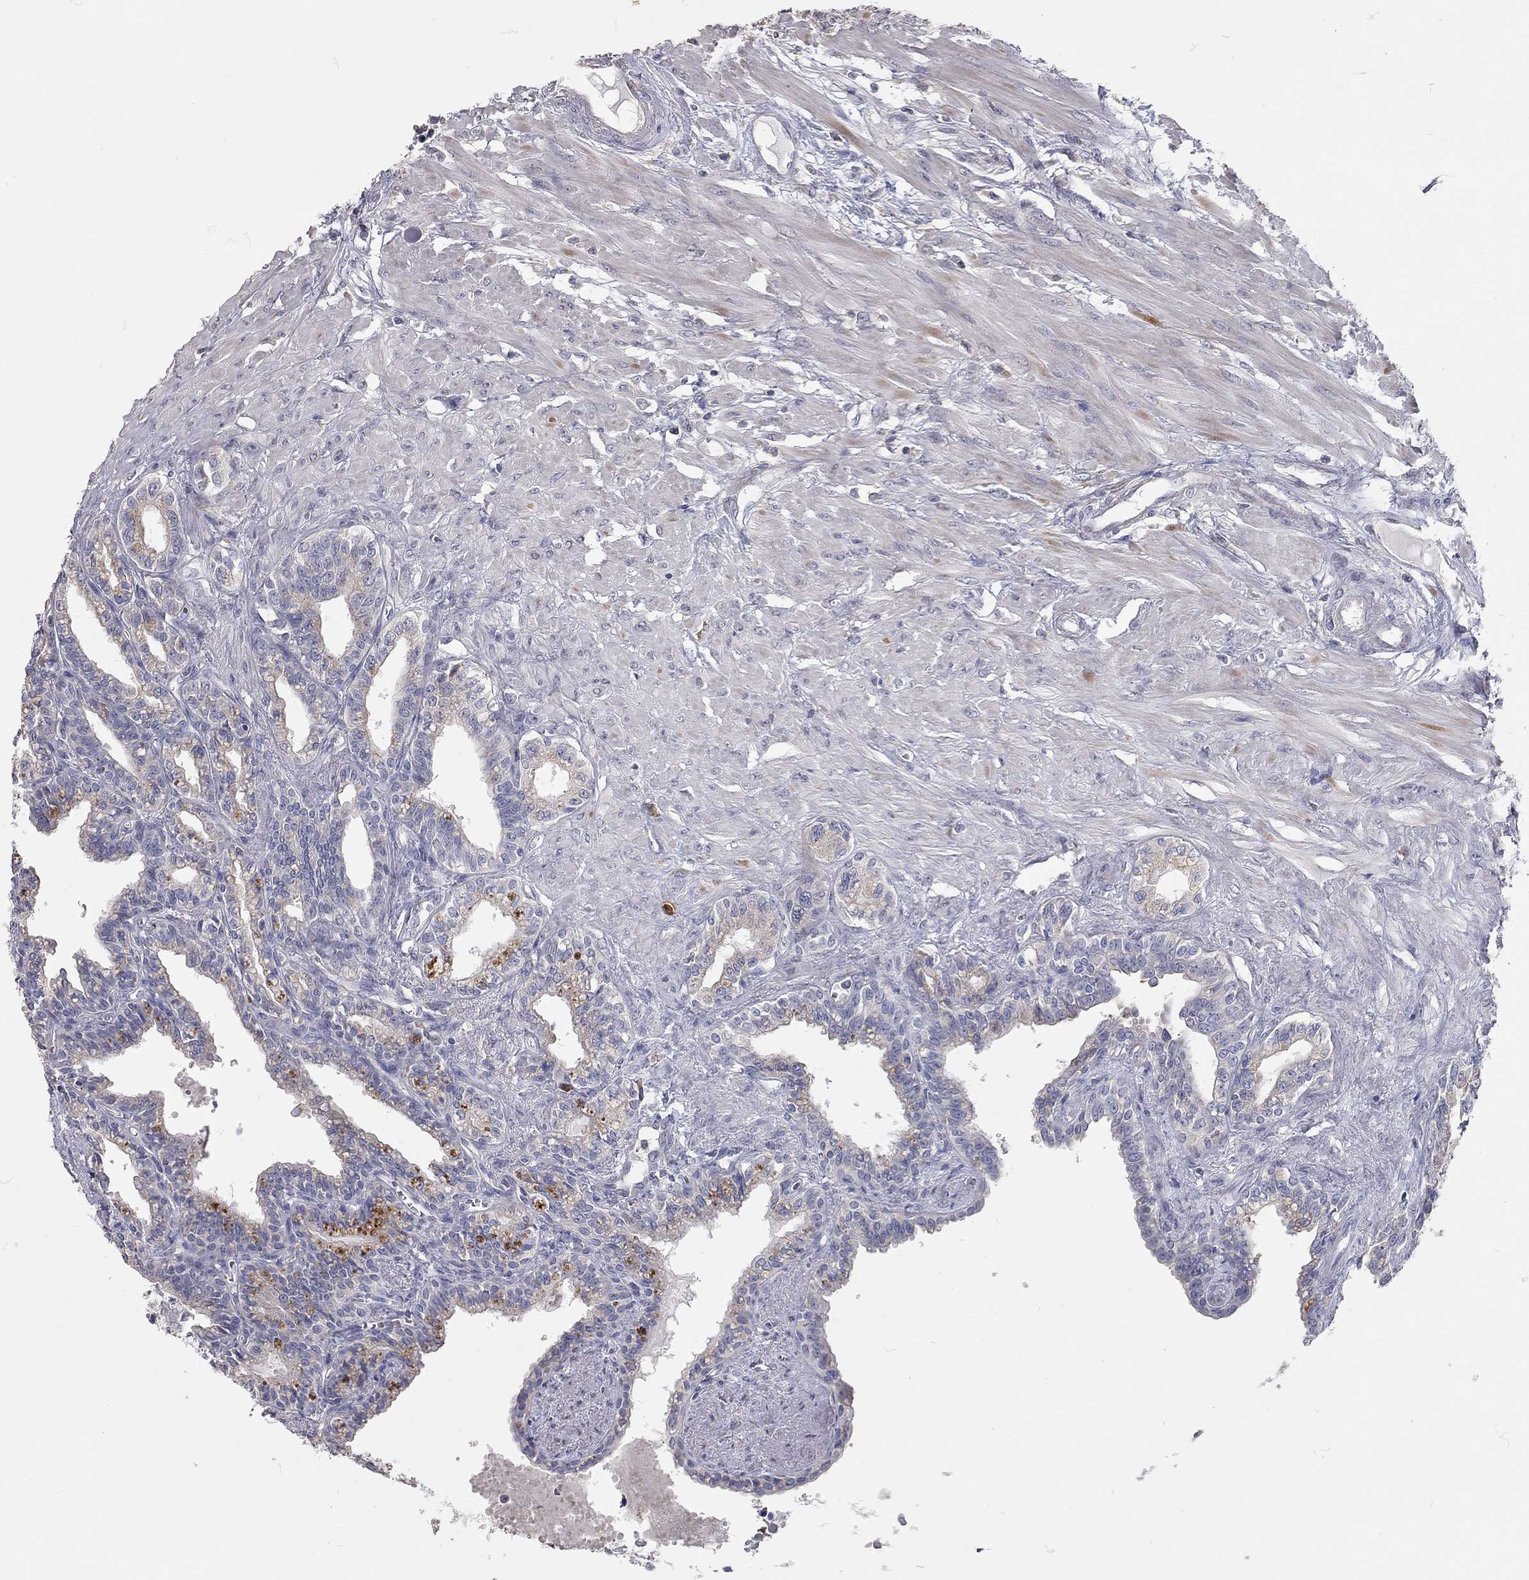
{"staining": {"intensity": "negative", "quantity": "none", "location": "none"}, "tissue": "seminal vesicle", "cell_type": "Glandular cells", "image_type": "normal", "snomed": [{"axis": "morphology", "description": "Normal tissue, NOS"}, {"axis": "morphology", "description": "Urothelial carcinoma, NOS"}, {"axis": "topography", "description": "Urinary bladder"}, {"axis": "topography", "description": "Seminal veicle"}], "caption": "Protein analysis of unremarkable seminal vesicle reveals no significant positivity in glandular cells.", "gene": "XAGE2", "patient": {"sex": "male", "age": 76}}